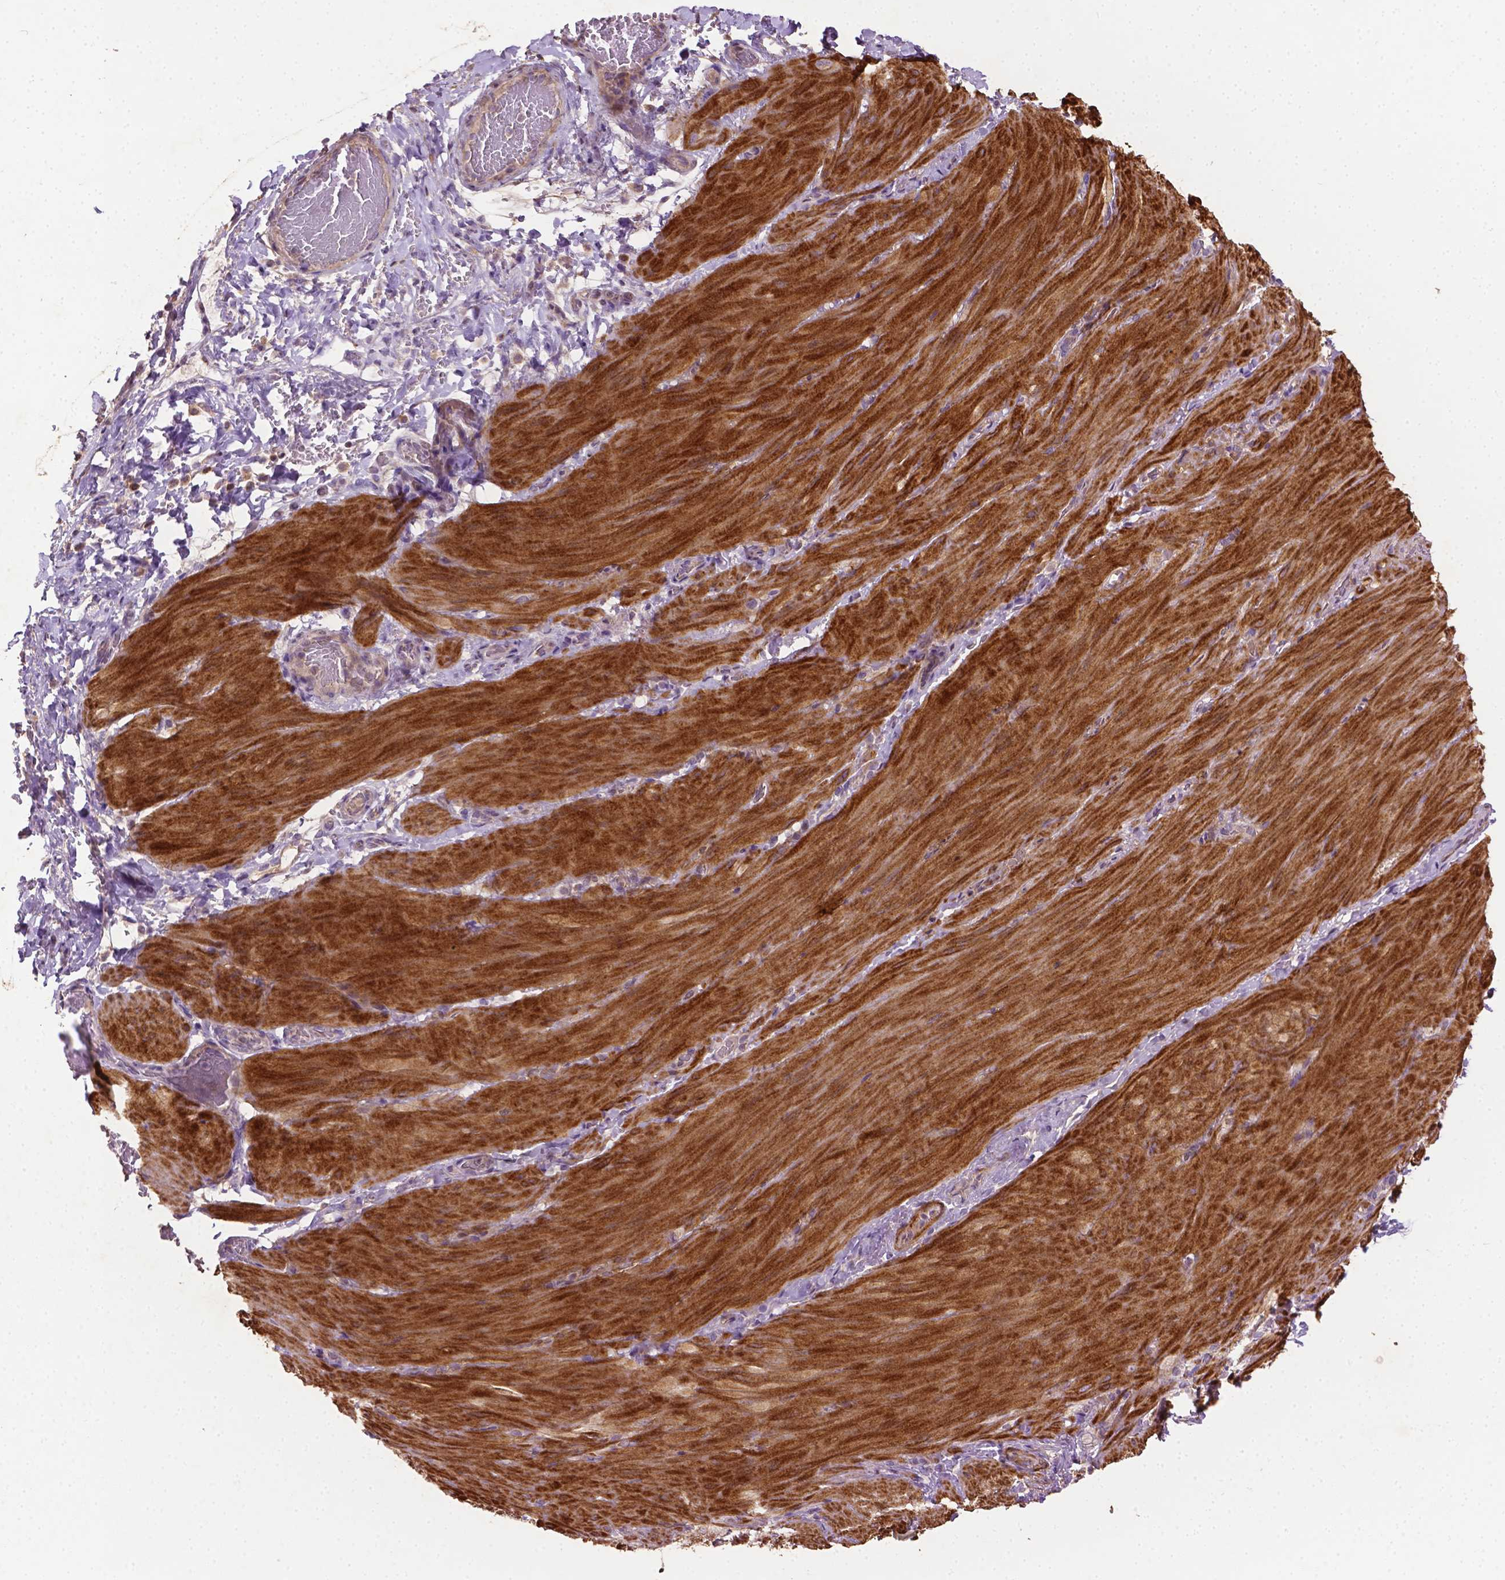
{"staining": {"intensity": "strong", "quantity": ">75%", "location": "cytoplasmic/membranous"}, "tissue": "smooth muscle", "cell_type": "Smooth muscle cells", "image_type": "normal", "snomed": [{"axis": "morphology", "description": "Normal tissue, NOS"}, {"axis": "topography", "description": "Smooth muscle"}, {"axis": "topography", "description": "Colon"}], "caption": "A brown stain highlights strong cytoplasmic/membranous expression of a protein in smooth muscle cells of benign smooth muscle. The protein of interest is stained brown, and the nuclei are stained in blue (DAB (3,3'-diaminobenzidine) IHC with brightfield microscopy, high magnification).", "gene": "LRR1", "patient": {"sex": "male", "age": 73}}